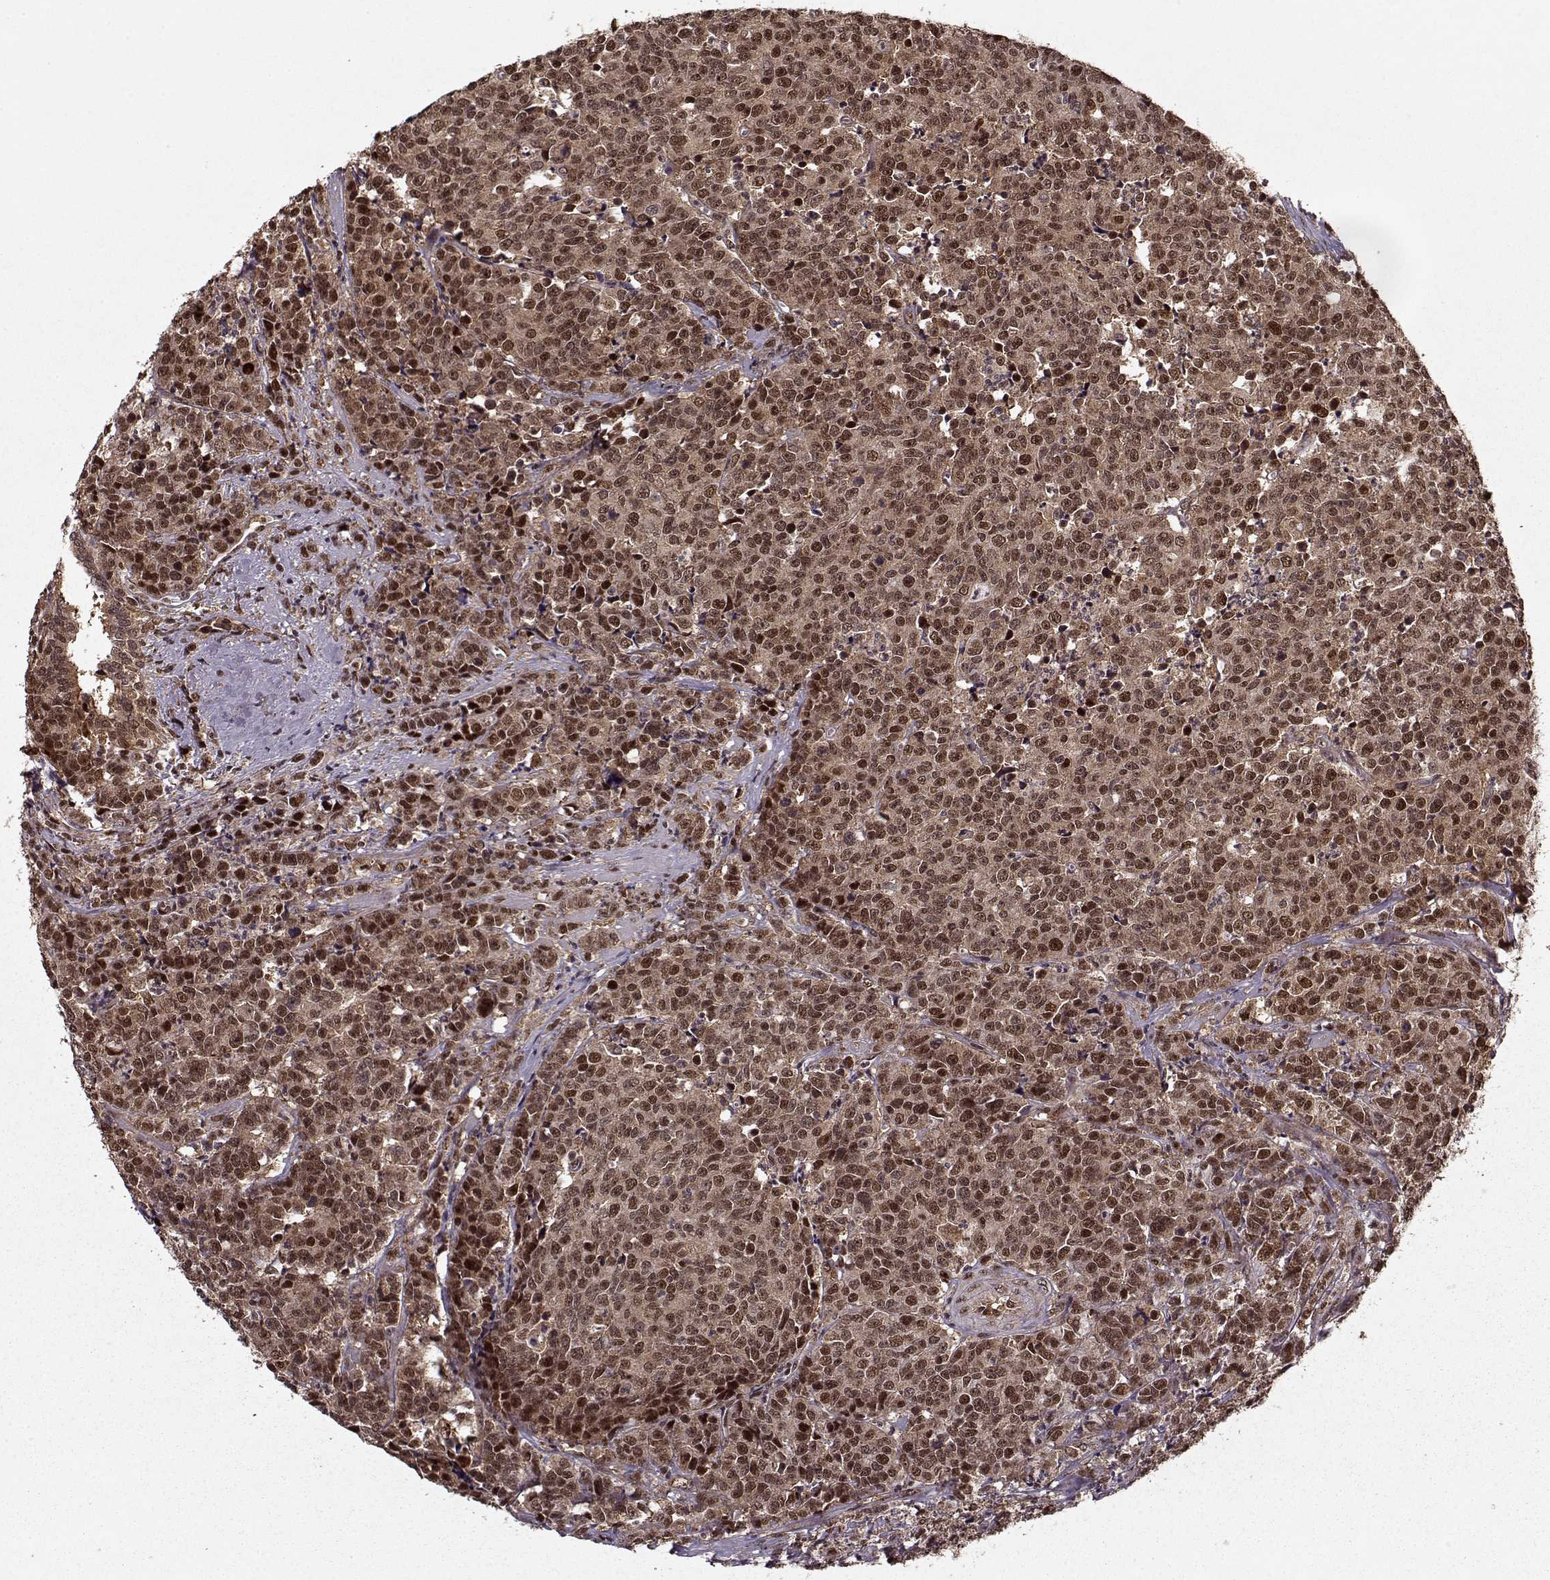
{"staining": {"intensity": "moderate", "quantity": ">75%", "location": "cytoplasmic/membranous,nuclear"}, "tissue": "prostate cancer", "cell_type": "Tumor cells", "image_type": "cancer", "snomed": [{"axis": "morphology", "description": "Adenocarcinoma, NOS"}, {"axis": "topography", "description": "Prostate"}], "caption": "About >75% of tumor cells in prostate cancer demonstrate moderate cytoplasmic/membranous and nuclear protein positivity as visualized by brown immunohistochemical staining.", "gene": "PSMA7", "patient": {"sex": "male", "age": 67}}